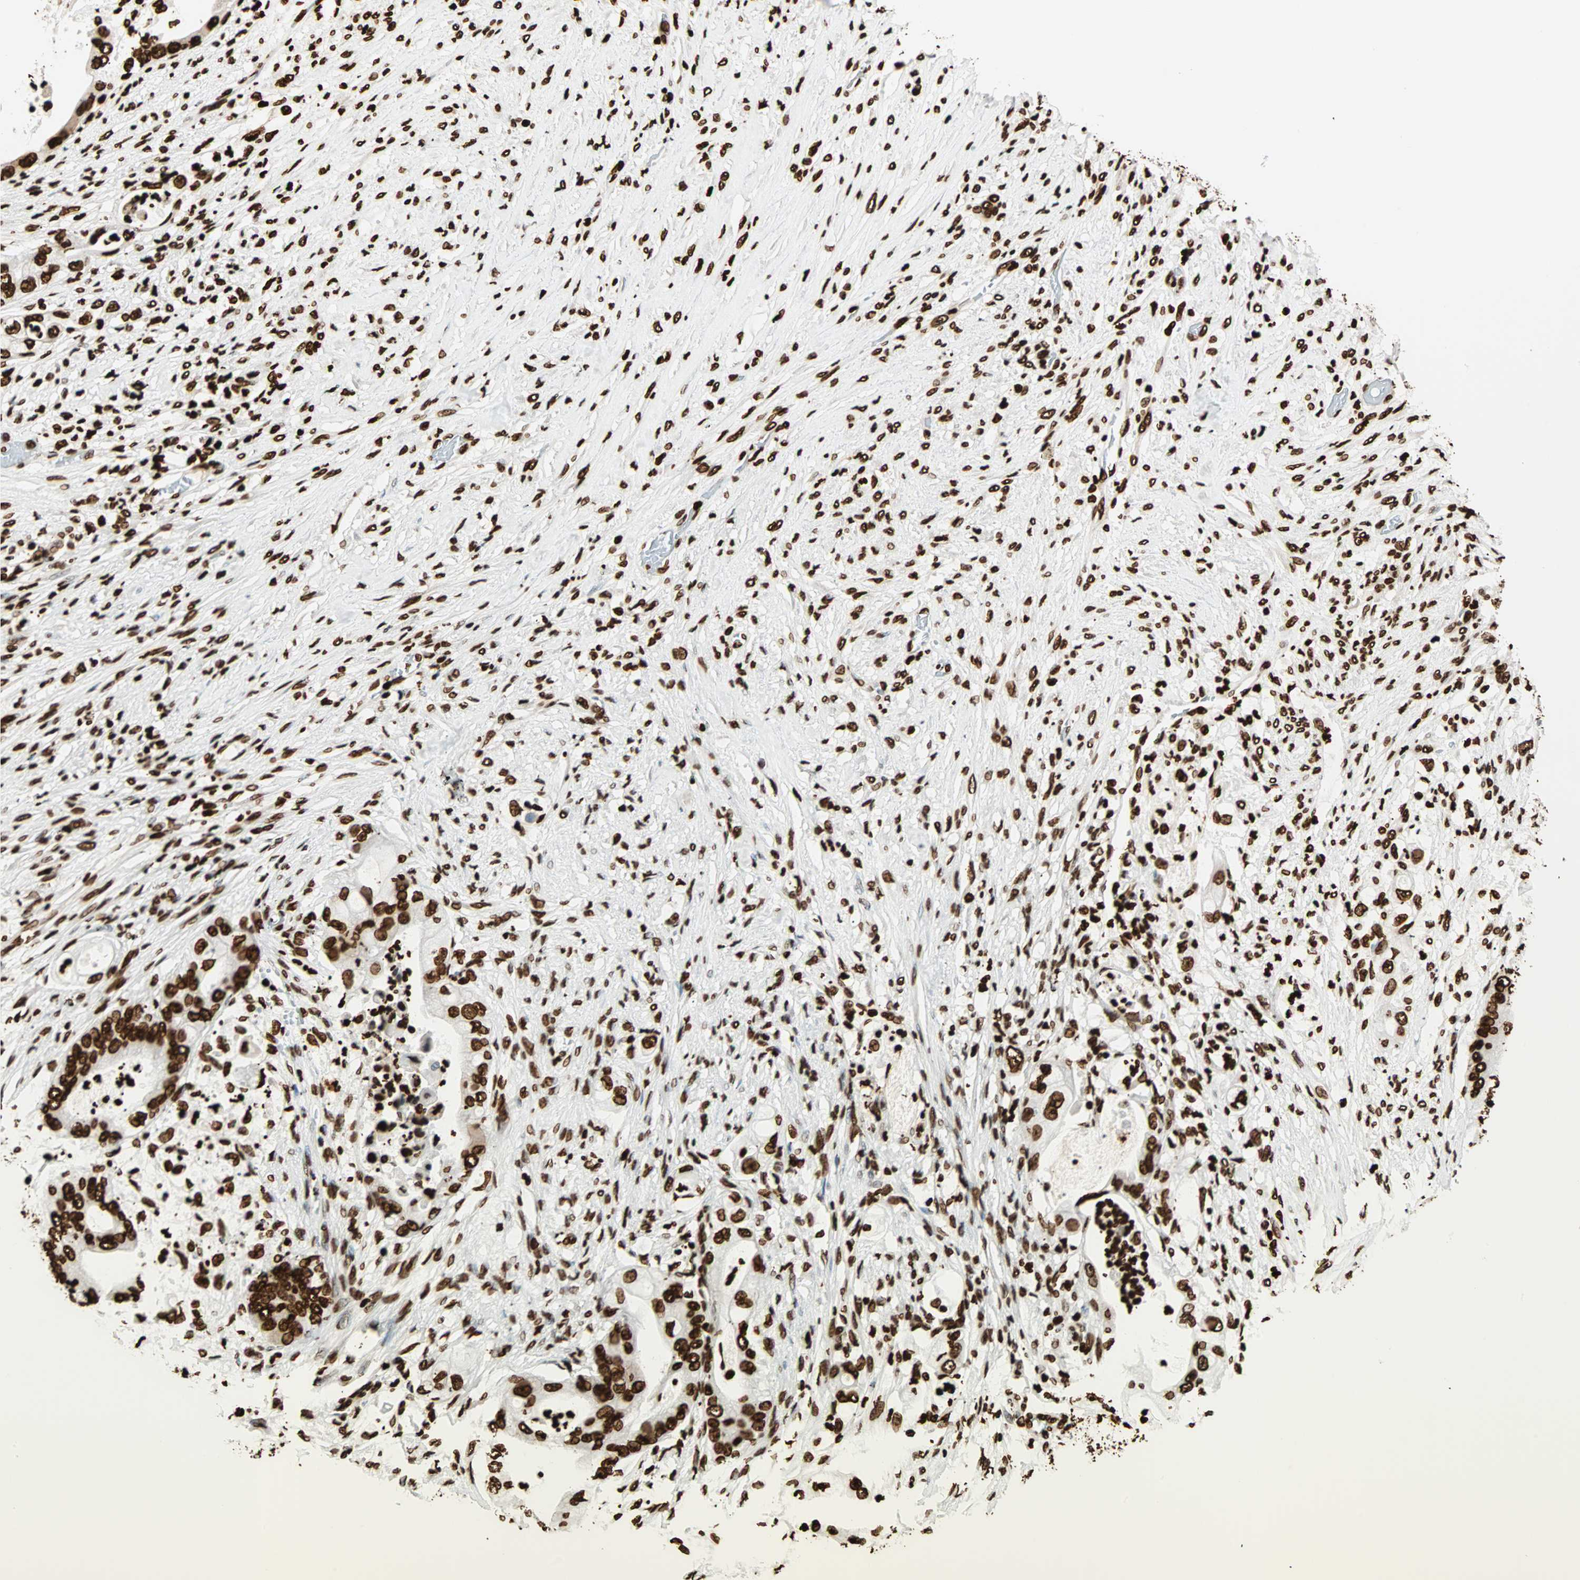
{"staining": {"intensity": "strong", "quantity": ">75%", "location": "nuclear"}, "tissue": "stomach cancer", "cell_type": "Tumor cells", "image_type": "cancer", "snomed": [{"axis": "morphology", "description": "Adenocarcinoma, NOS"}, {"axis": "topography", "description": "Stomach"}], "caption": "This is an image of immunohistochemistry (IHC) staining of stomach cancer, which shows strong positivity in the nuclear of tumor cells.", "gene": "GLI2", "patient": {"sex": "female", "age": 73}}